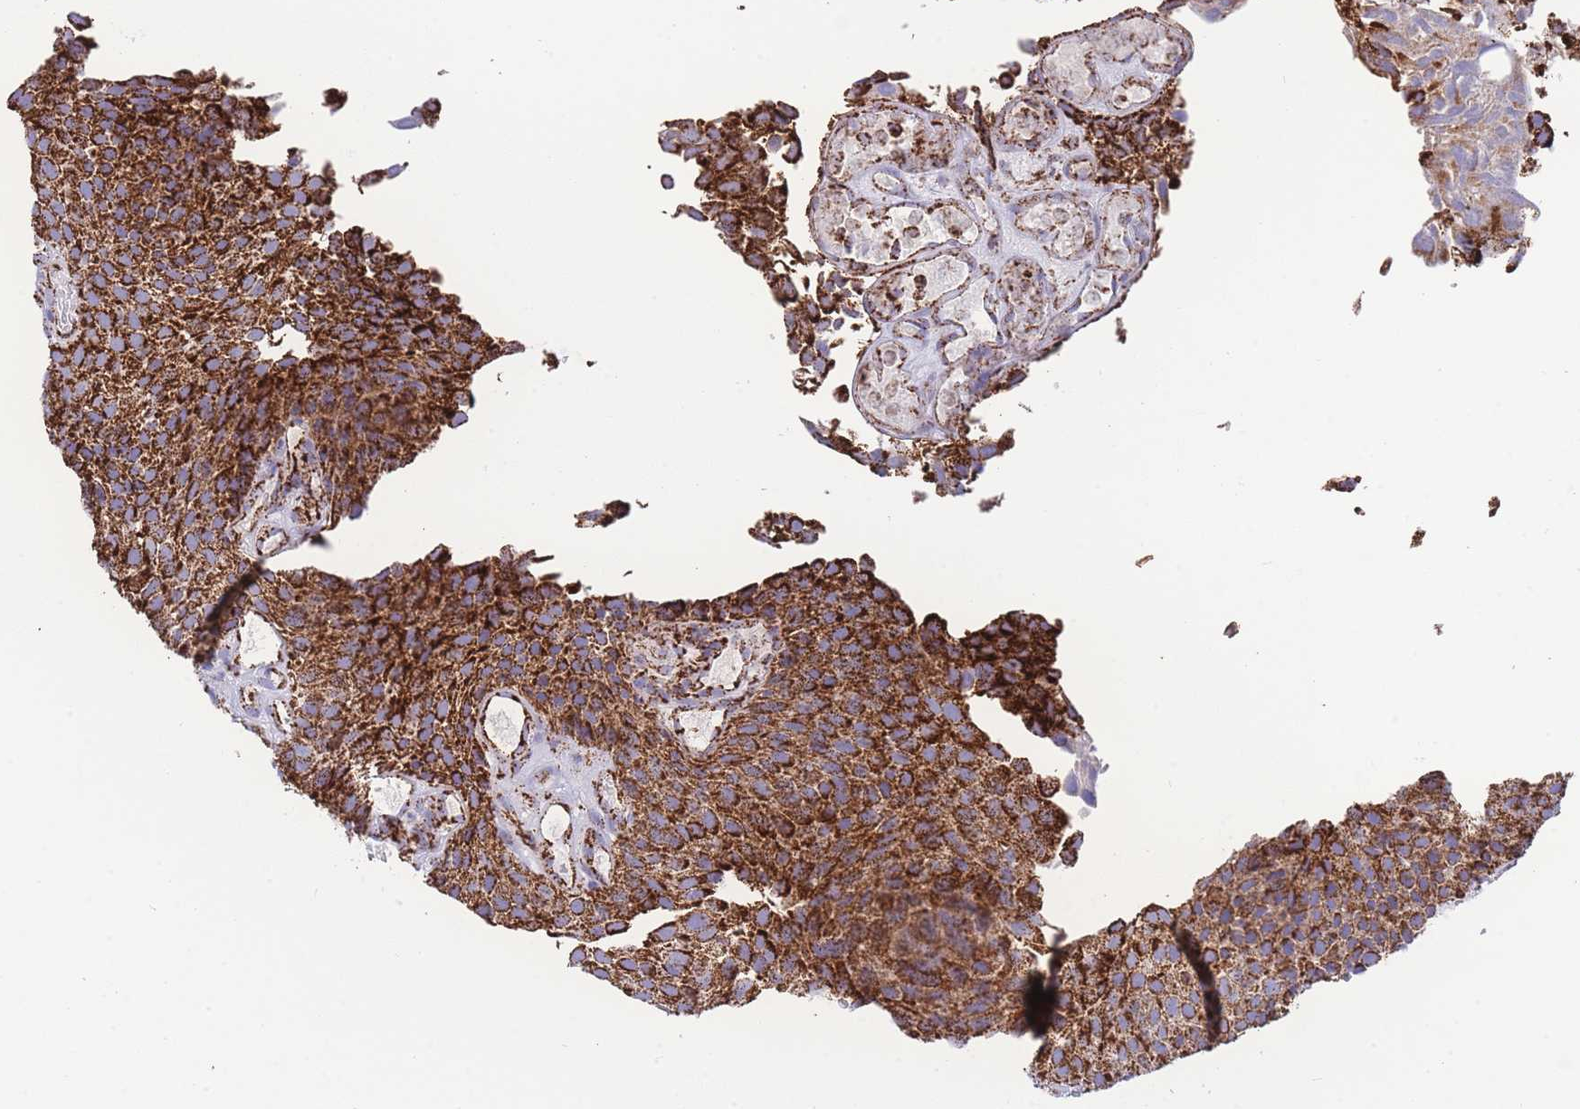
{"staining": {"intensity": "strong", "quantity": ">75%", "location": "cytoplasmic/membranous"}, "tissue": "urothelial cancer", "cell_type": "Tumor cells", "image_type": "cancer", "snomed": [{"axis": "morphology", "description": "Urothelial carcinoma, Low grade"}, {"axis": "topography", "description": "Urinary bladder"}], "caption": "Urothelial cancer stained with a protein marker displays strong staining in tumor cells.", "gene": "GSTM1", "patient": {"sex": "male", "age": 89}}